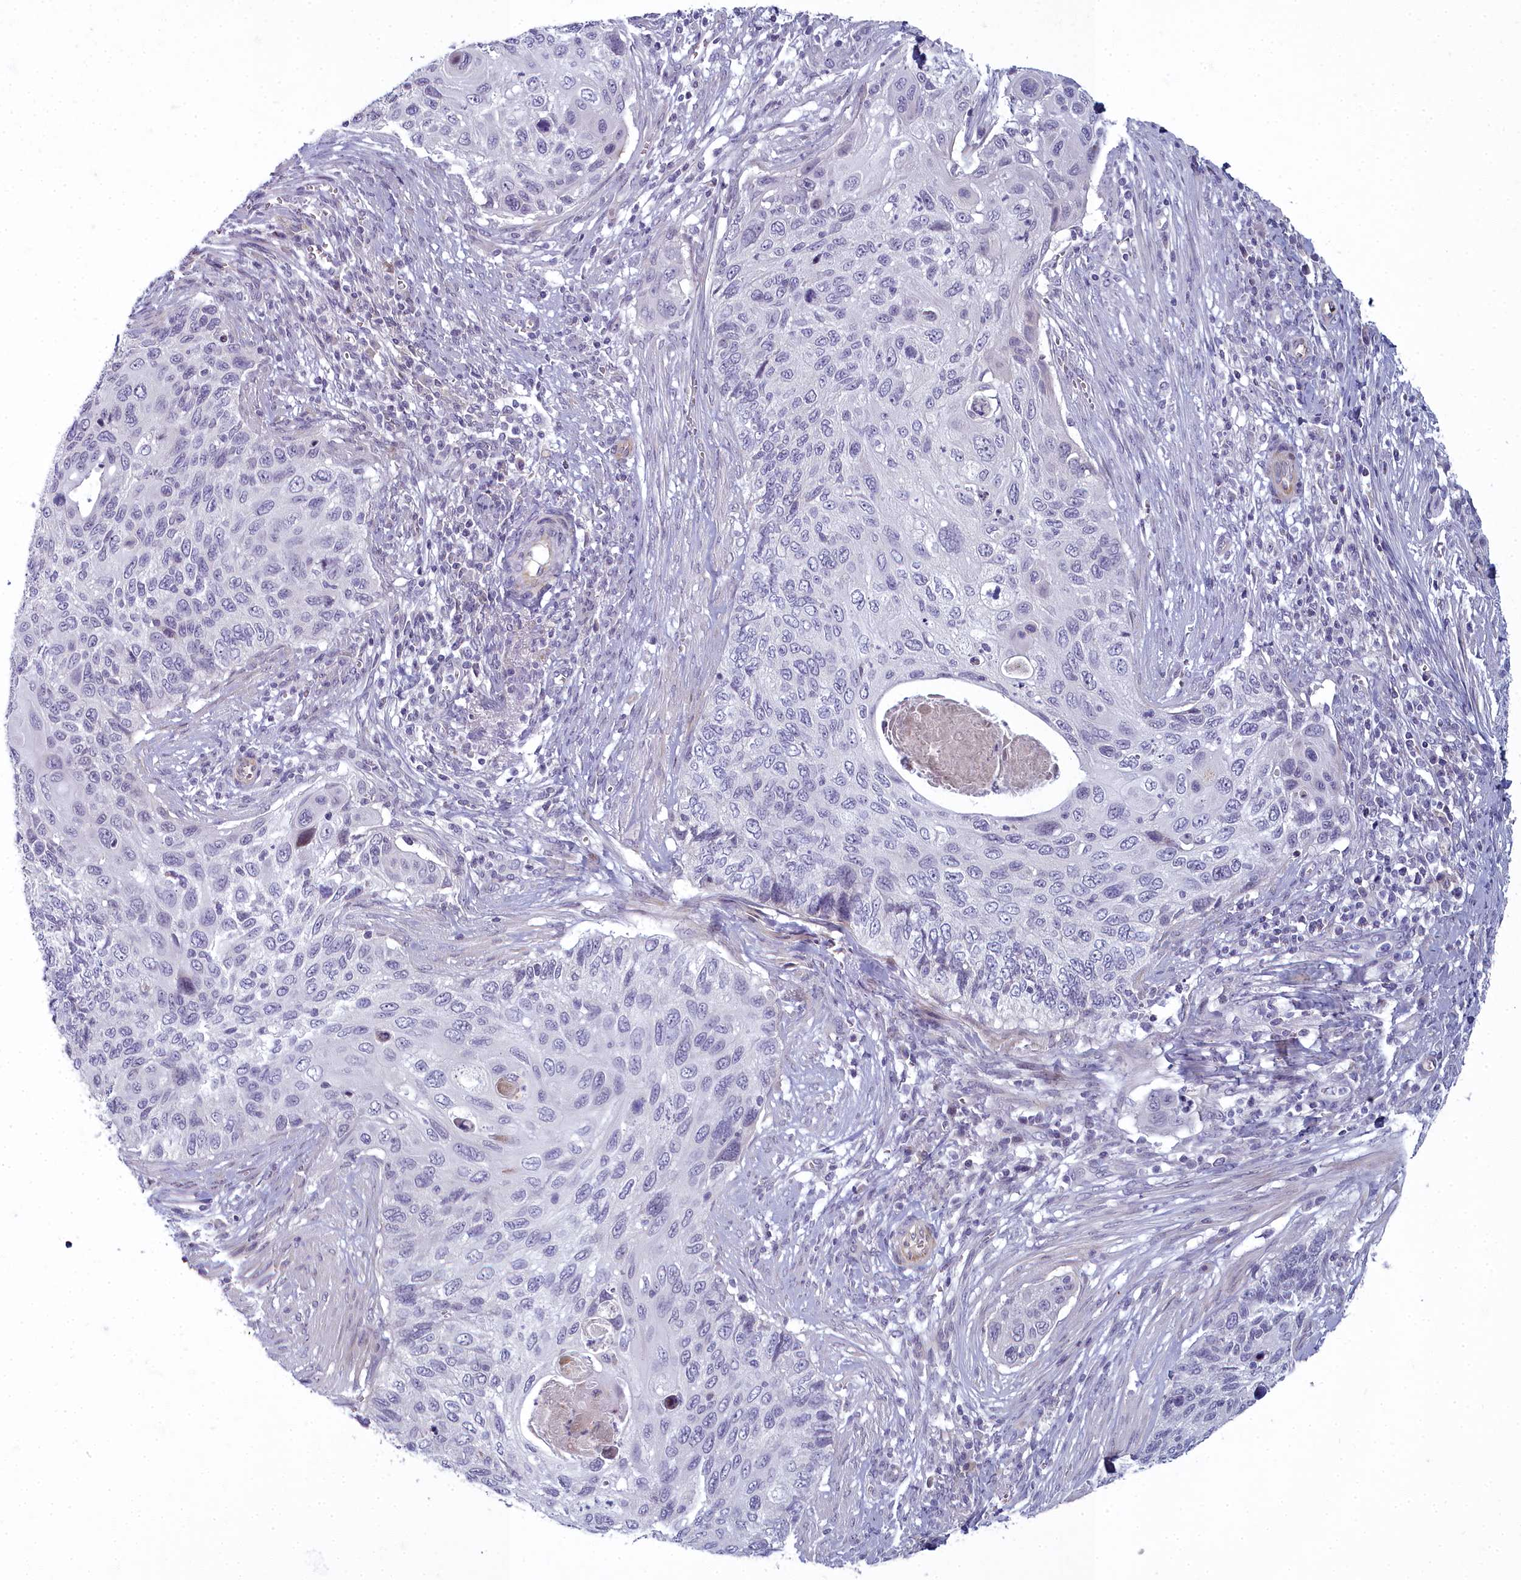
{"staining": {"intensity": "negative", "quantity": "none", "location": "none"}, "tissue": "cervical cancer", "cell_type": "Tumor cells", "image_type": "cancer", "snomed": [{"axis": "morphology", "description": "Squamous cell carcinoma, NOS"}, {"axis": "topography", "description": "Cervix"}], "caption": "IHC of human cervical cancer (squamous cell carcinoma) displays no positivity in tumor cells.", "gene": "ARL15", "patient": {"sex": "female", "age": 70}}